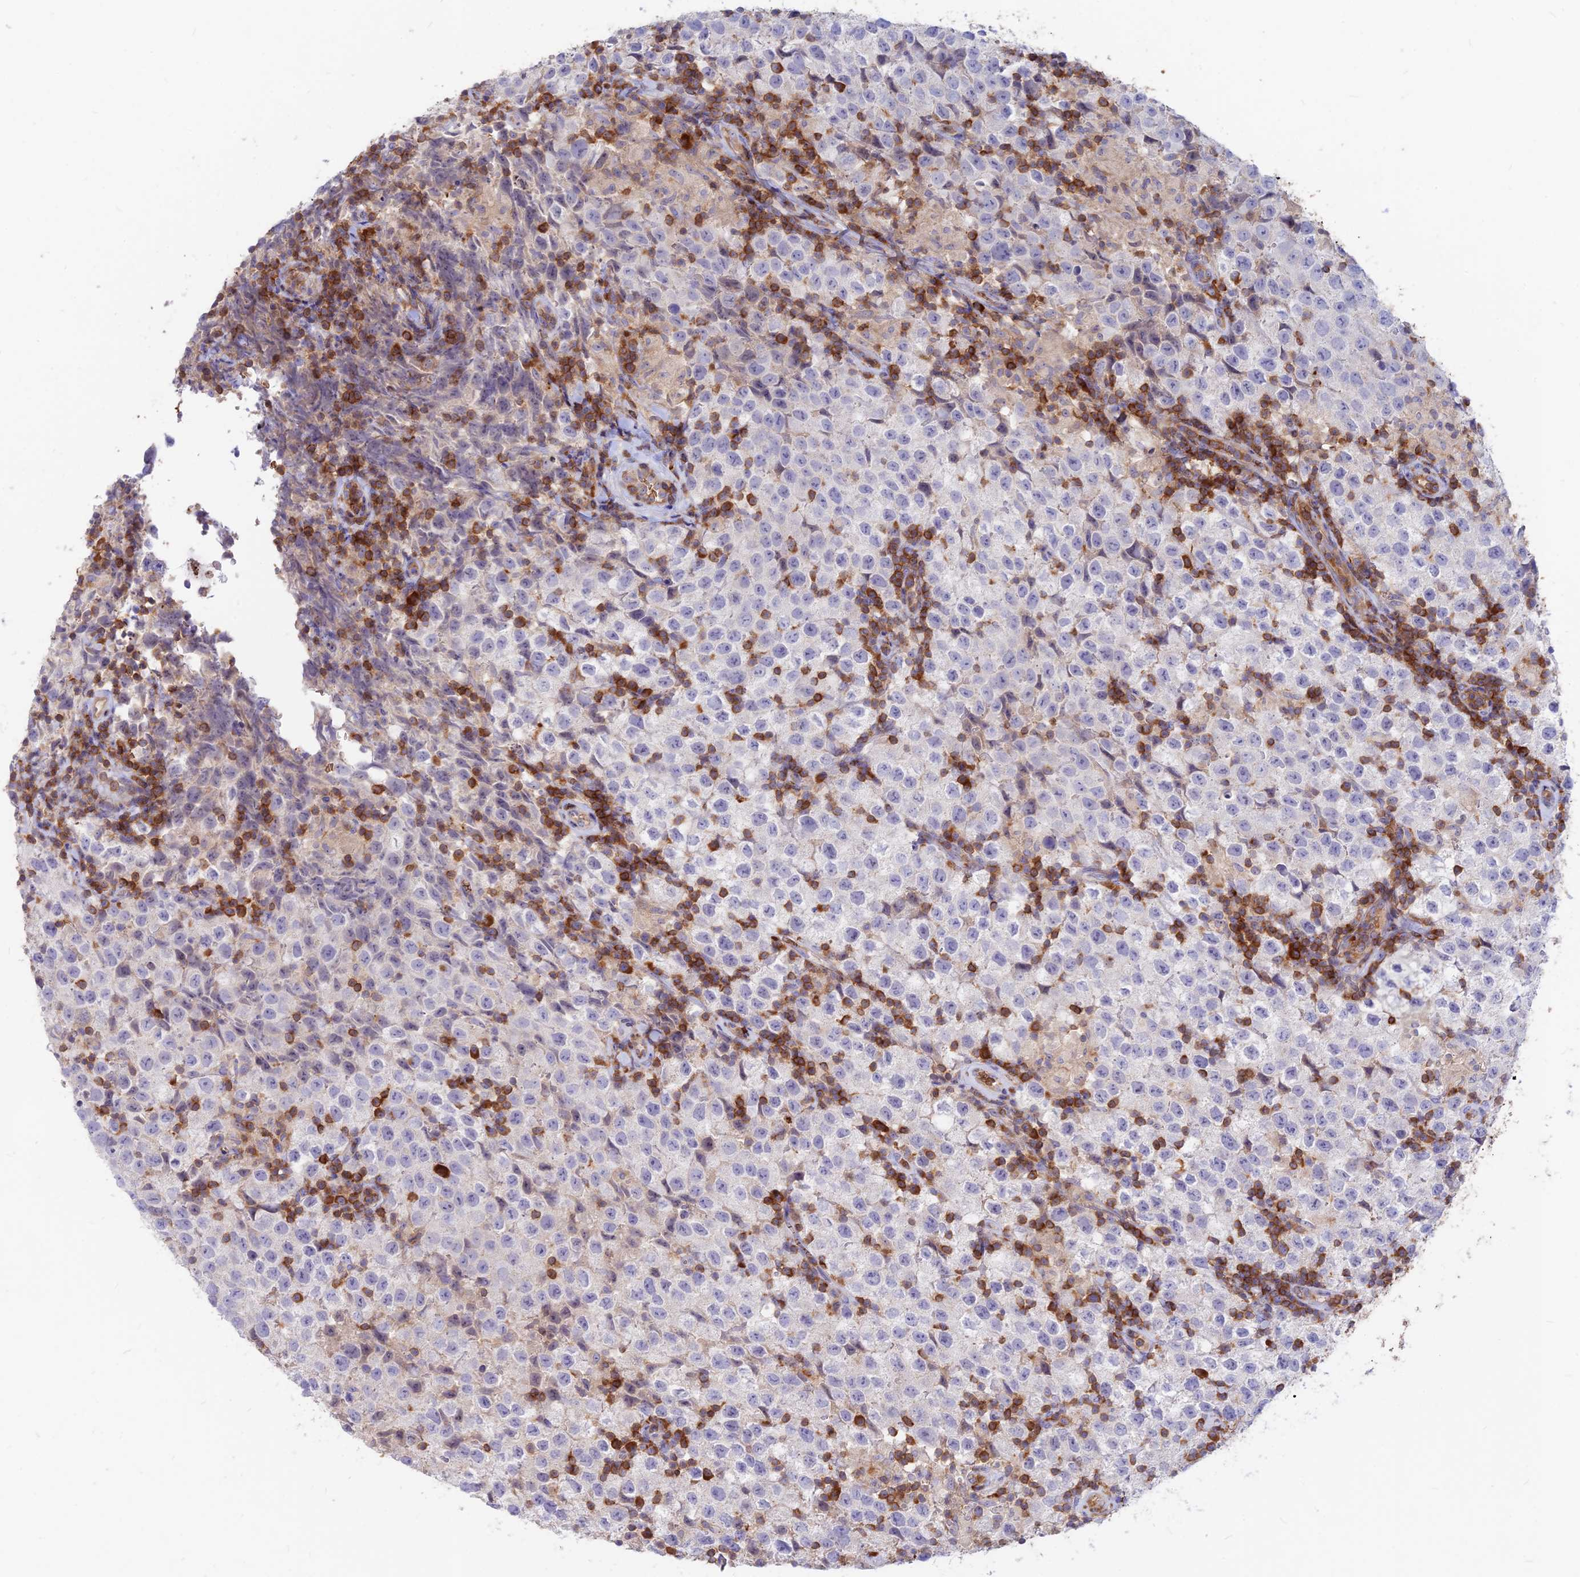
{"staining": {"intensity": "negative", "quantity": "none", "location": "none"}, "tissue": "testis cancer", "cell_type": "Tumor cells", "image_type": "cancer", "snomed": [{"axis": "morphology", "description": "Seminoma, NOS"}, {"axis": "morphology", "description": "Carcinoma, Embryonal, NOS"}, {"axis": "topography", "description": "Testis"}], "caption": "This is an immunohistochemistry photomicrograph of human testis cancer. There is no staining in tumor cells.", "gene": "DENND2D", "patient": {"sex": "male", "age": 41}}